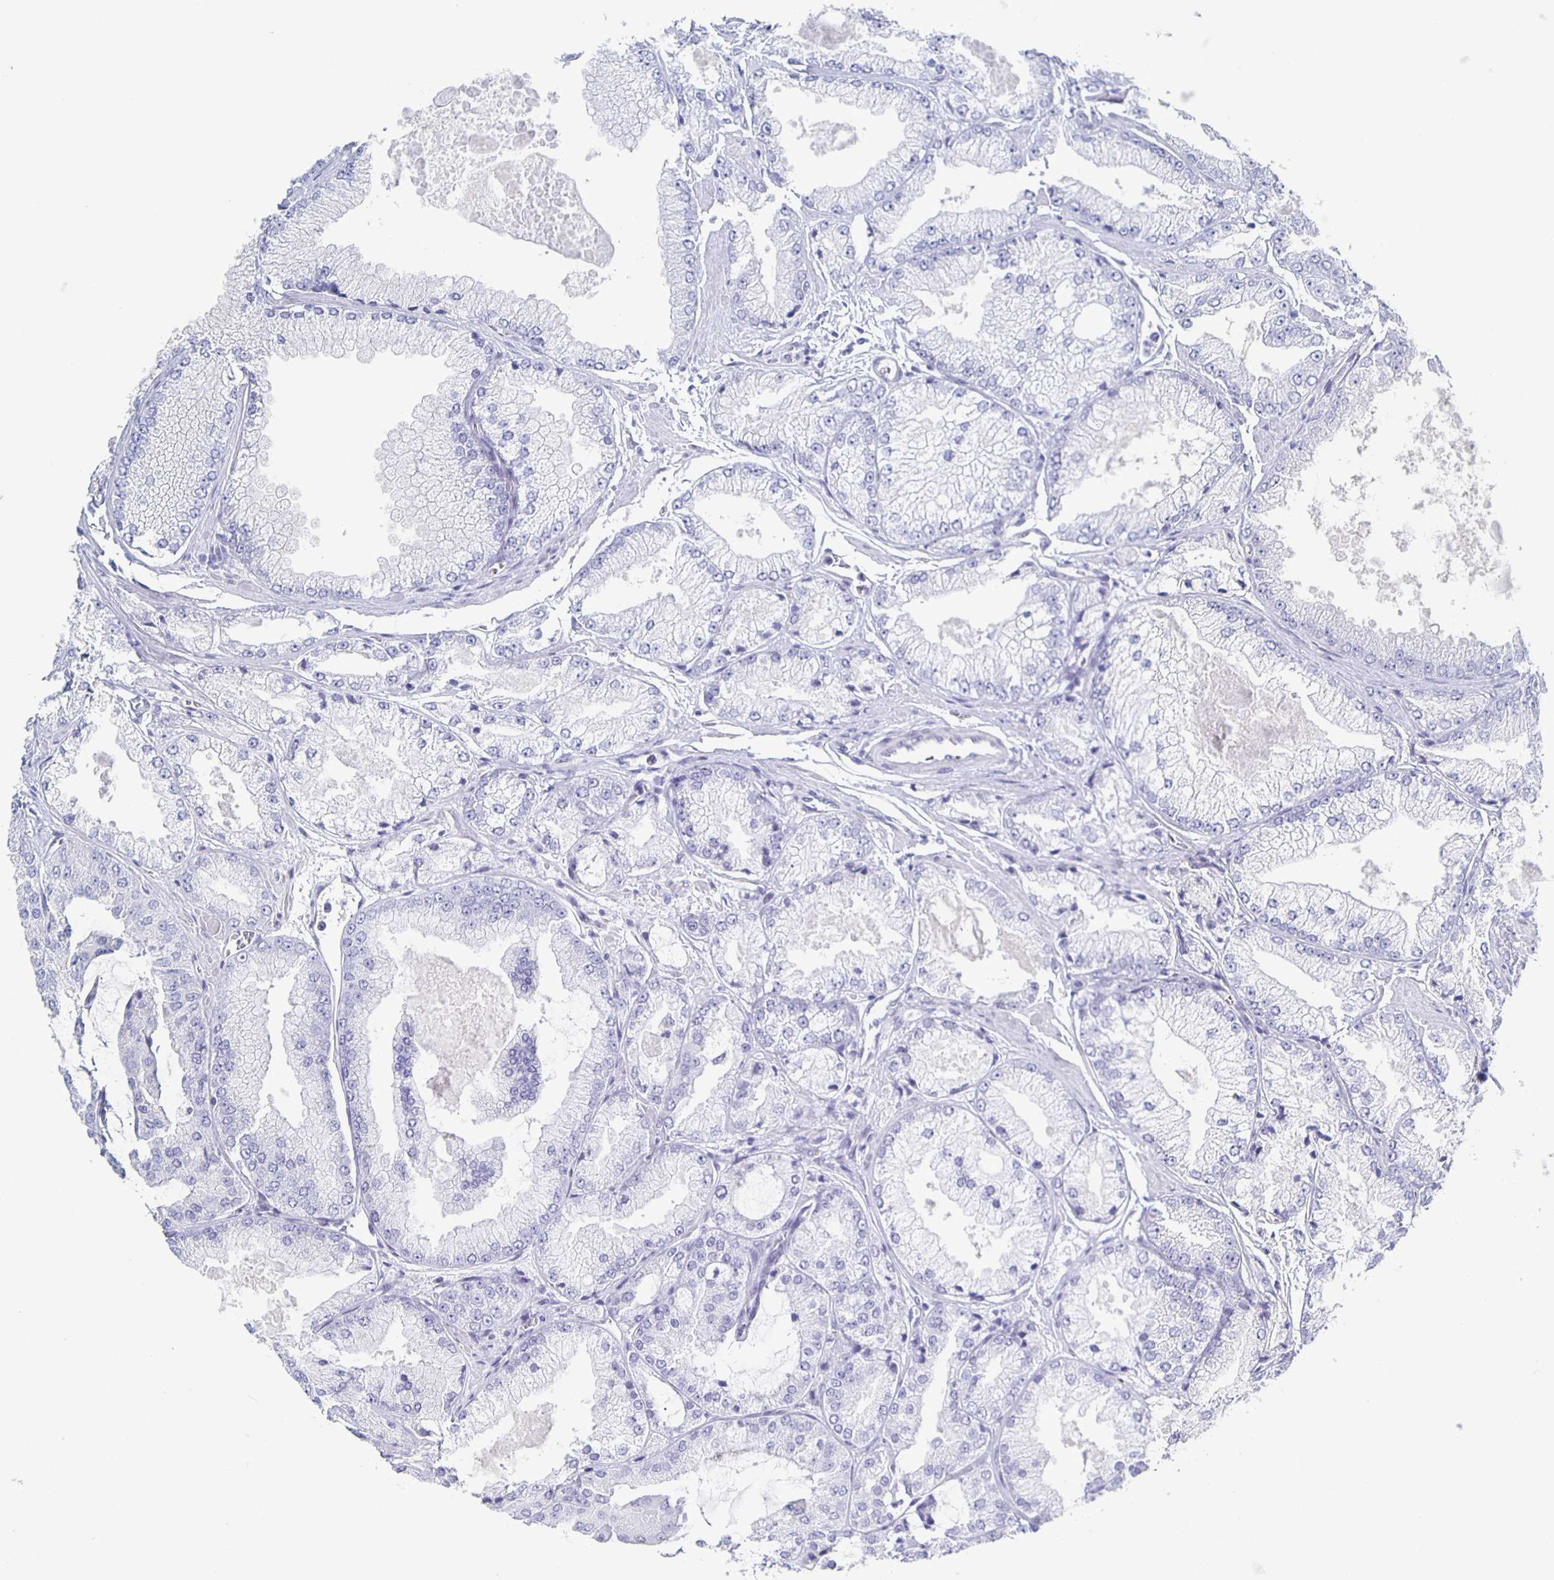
{"staining": {"intensity": "negative", "quantity": "none", "location": "none"}, "tissue": "prostate cancer", "cell_type": "Tumor cells", "image_type": "cancer", "snomed": [{"axis": "morphology", "description": "Adenocarcinoma, High grade"}, {"axis": "topography", "description": "Prostate"}], "caption": "Immunohistochemistry (IHC) of prostate high-grade adenocarcinoma shows no positivity in tumor cells. (Brightfield microscopy of DAB (3,3'-diaminobenzidine) IHC at high magnification).", "gene": "CCDC17", "patient": {"sex": "male", "age": 68}}